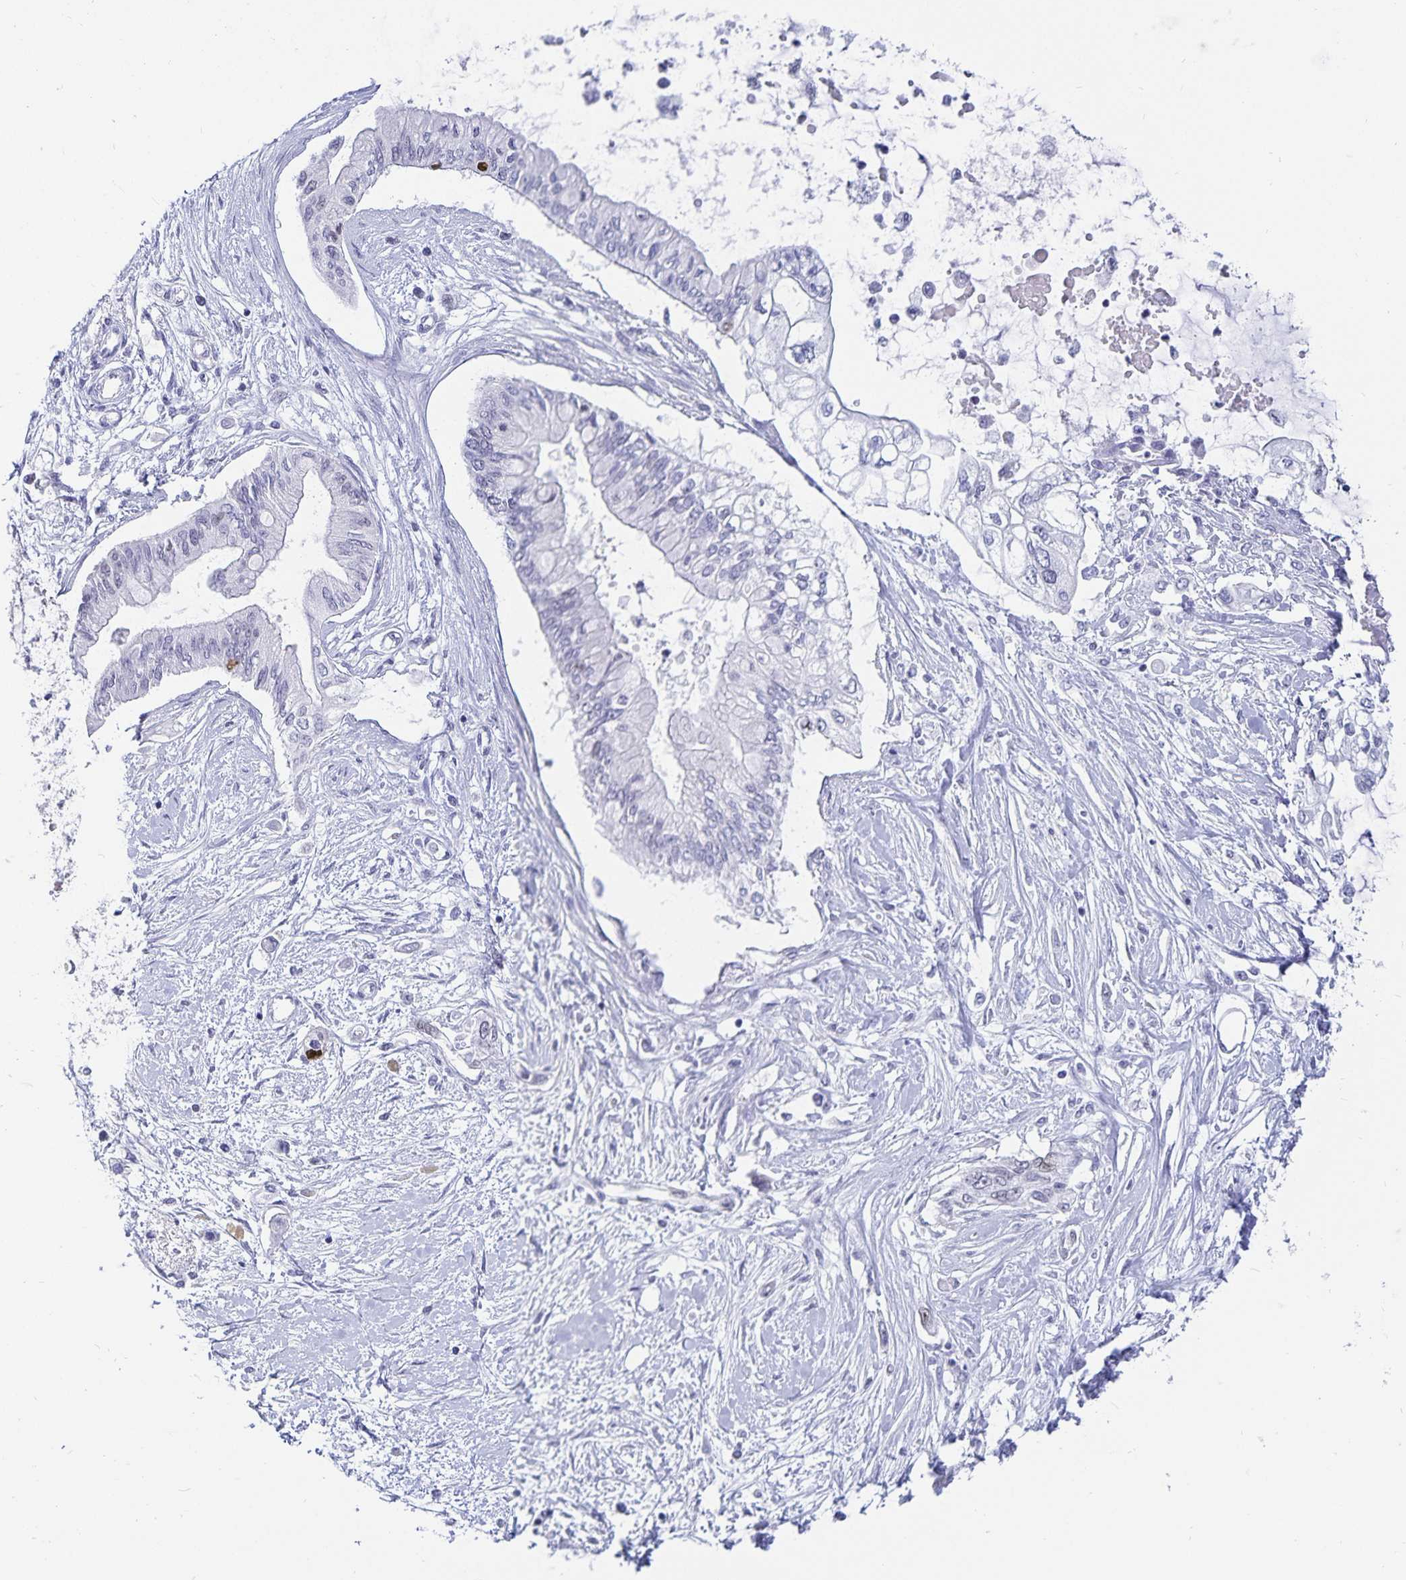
{"staining": {"intensity": "negative", "quantity": "none", "location": "none"}, "tissue": "pancreatic cancer", "cell_type": "Tumor cells", "image_type": "cancer", "snomed": [{"axis": "morphology", "description": "Adenocarcinoma, NOS"}, {"axis": "topography", "description": "Pancreas"}], "caption": "An image of adenocarcinoma (pancreatic) stained for a protein shows no brown staining in tumor cells.", "gene": "HMGB3", "patient": {"sex": "female", "age": 77}}